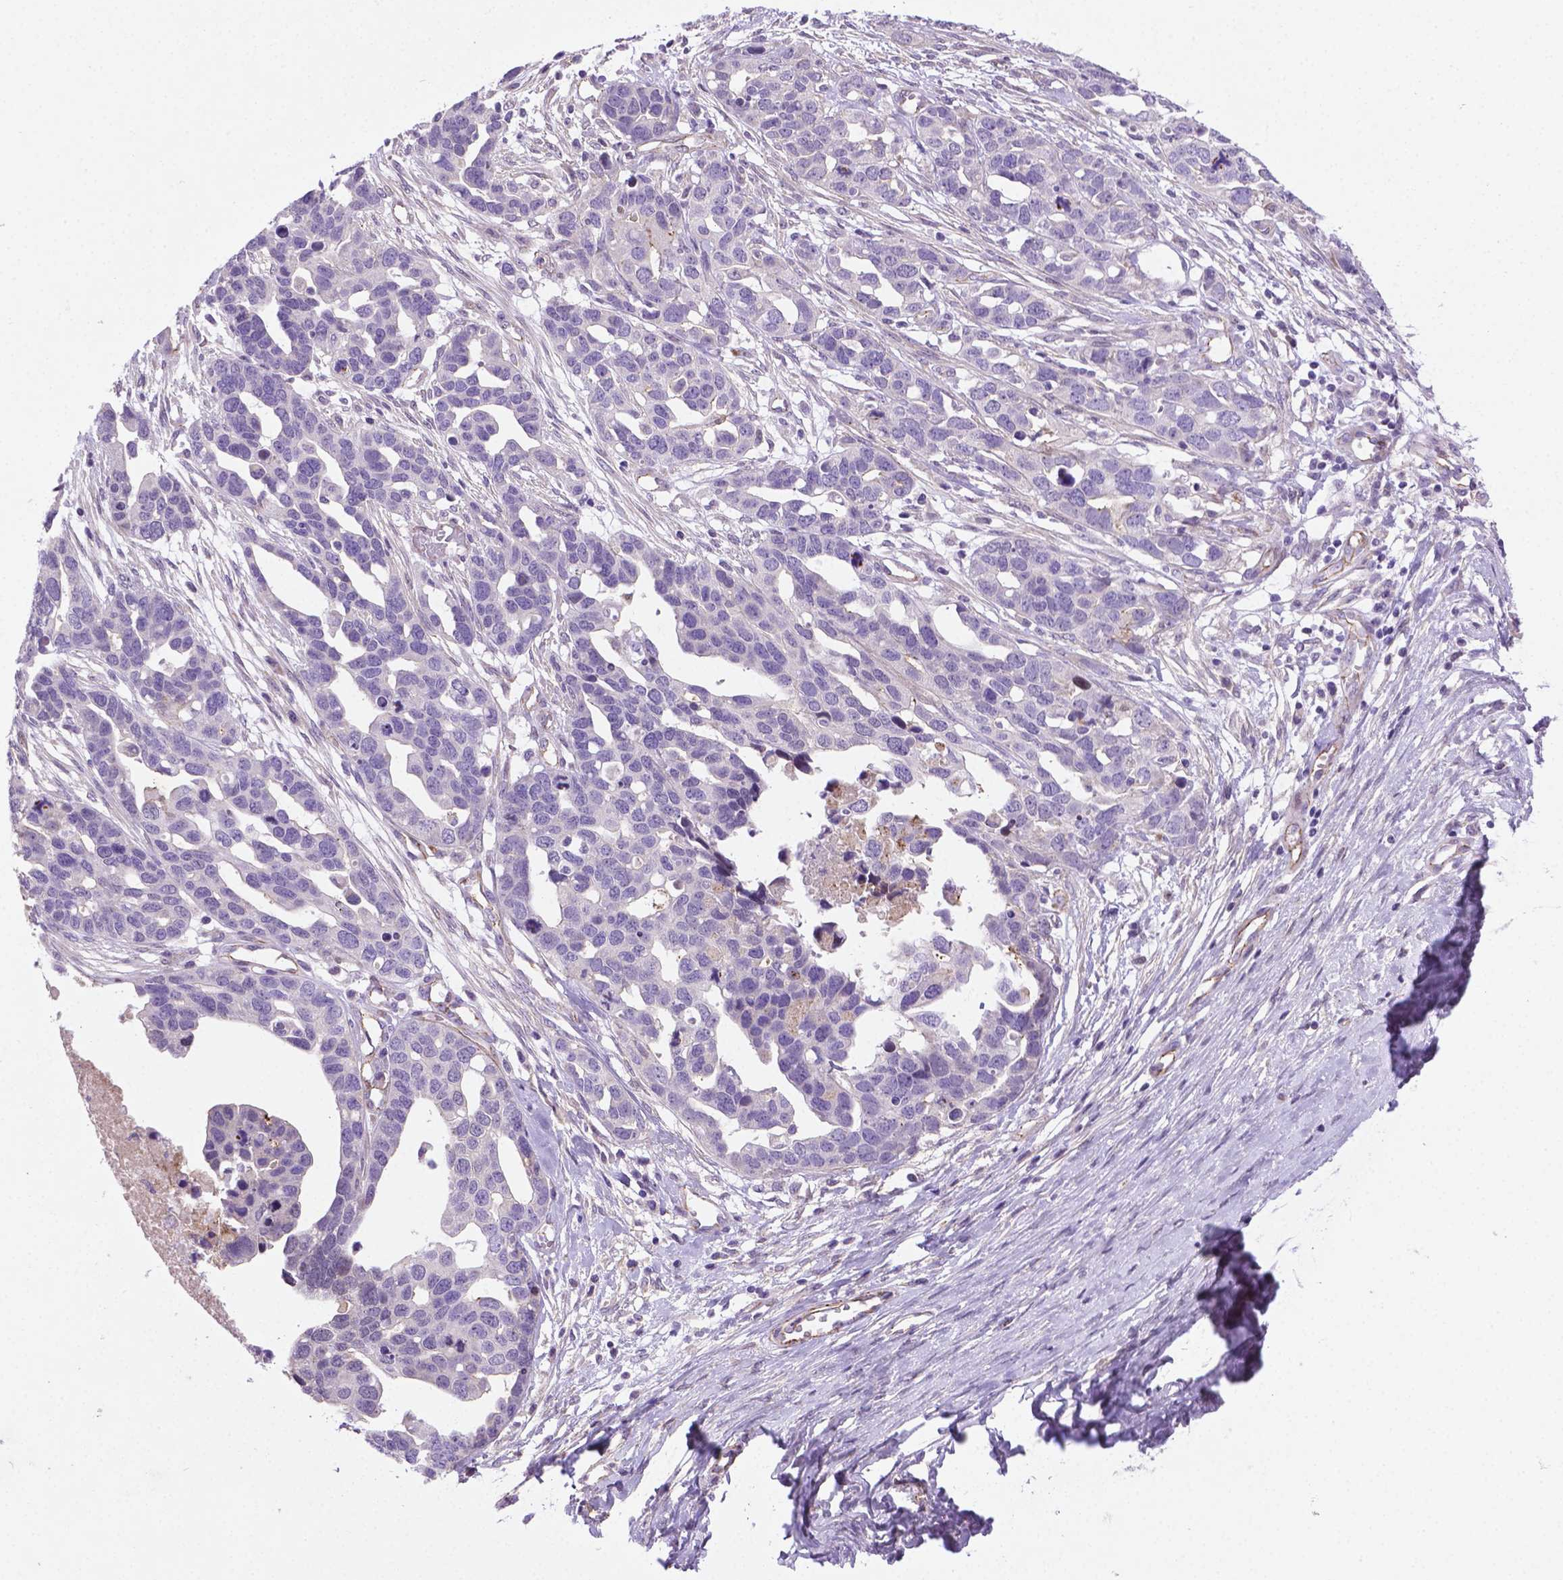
{"staining": {"intensity": "negative", "quantity": "none", "location": "none"}, "tissue": "ovarian cancer", "cell_type": "Tumor cells", "image_type": "cancer", "snomed": [{"axis": "morphology", "description": "Cystadenocarcinoma, serous, NOS"}, {"axis": "topography", "description": "Ovary"}], "caption": "There is no significant positivity in tumor cells of ovarian cancer.", "gene": "CCER2", "patient": {"sex": "female", "age": 54}}